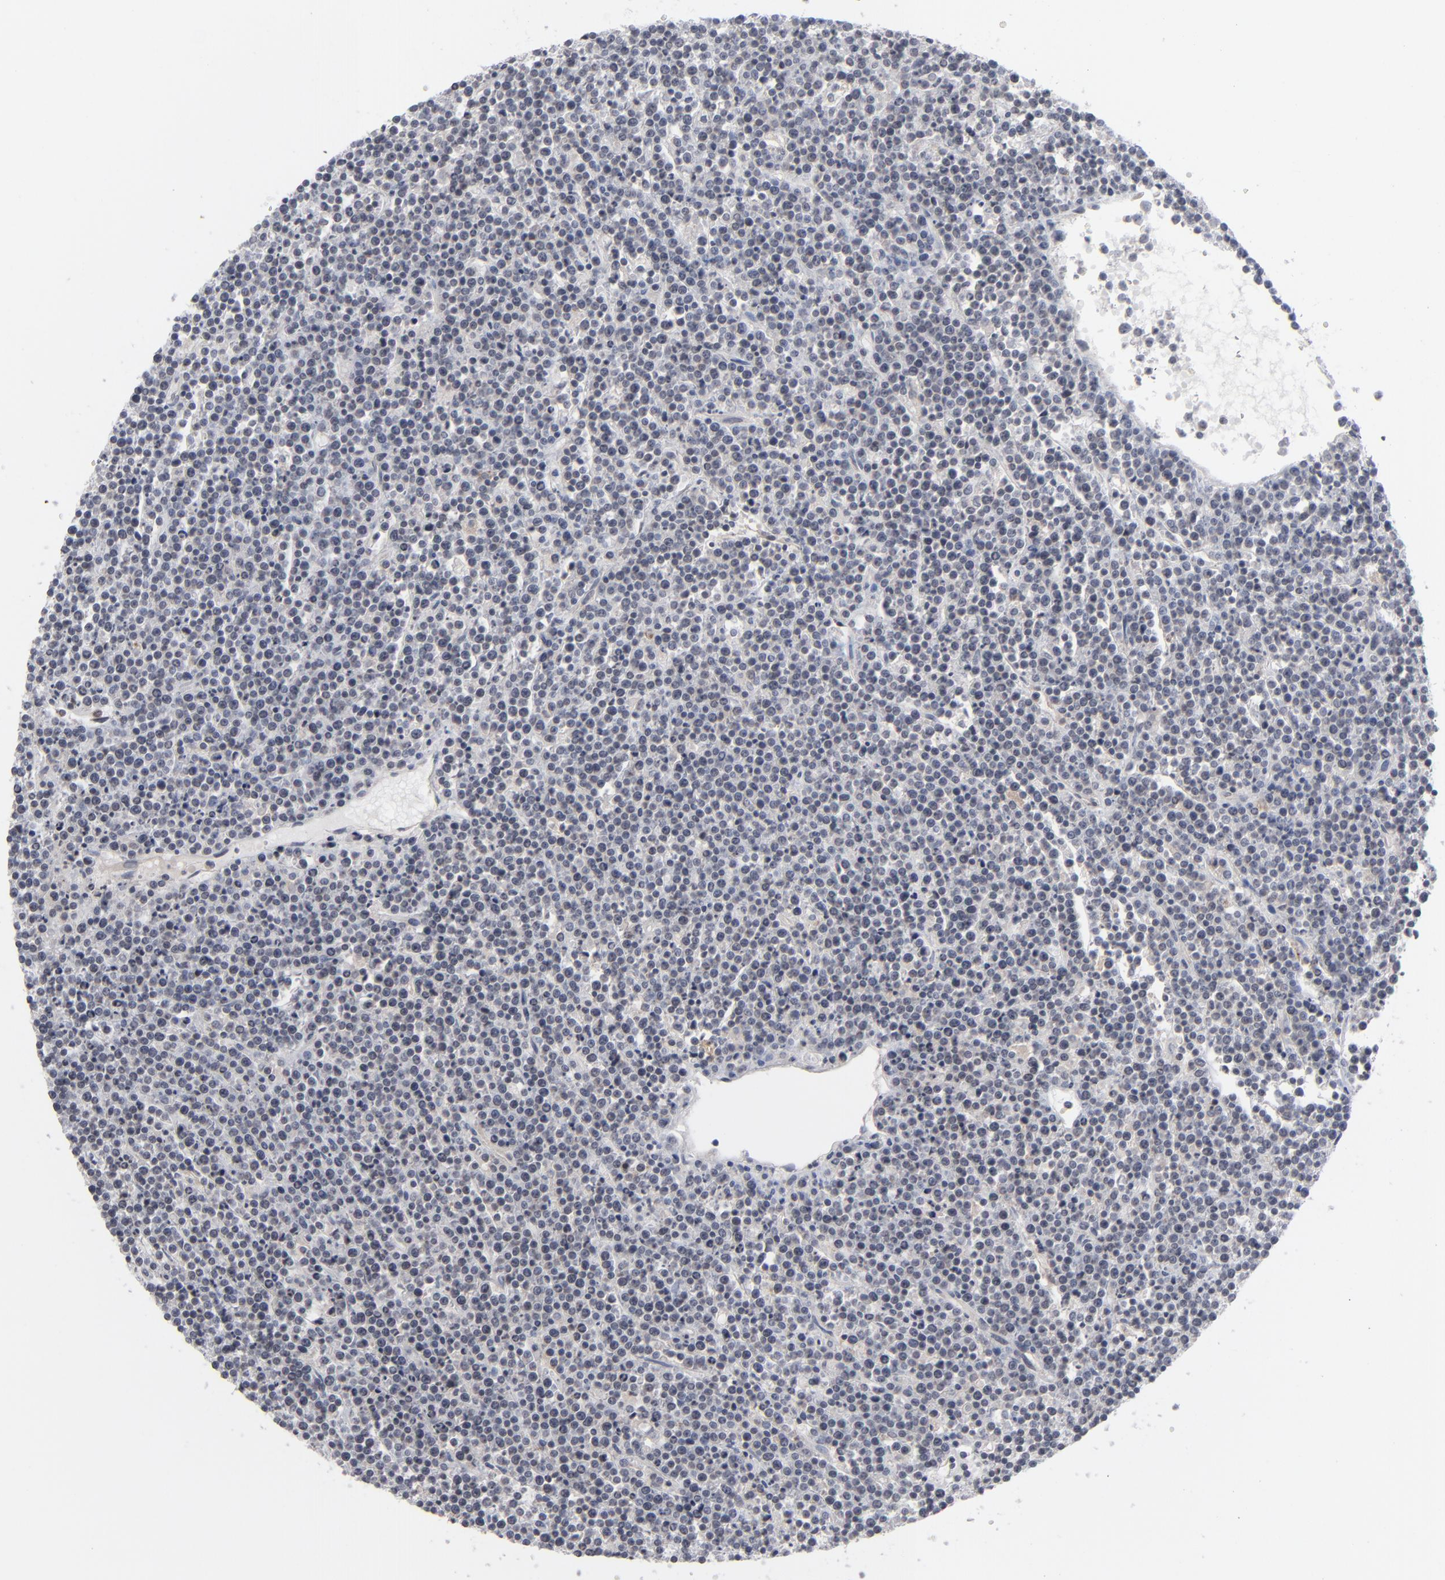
{"staining": {"intensity": "negative", "quantity": "none", "location": "none"}, "tissue": "lymphoma", "cell_type": "Tumor cells", "image_type": "cancer", "snomed": [{"axis": "morphology", "description": "Malignant lymphoma, non-Hodgkin's type, High grade"}, {"axis": "topography", "description": "Ovary"}], "caption": "The immunohistochemistry (IHC) histopathology image has no significant expression in tumor cells of high-grade malignant lymphoma, non-Hodgkin's type tissue.", "gene": "POF1B", "patient": {"sex": "female", "age": 56}}